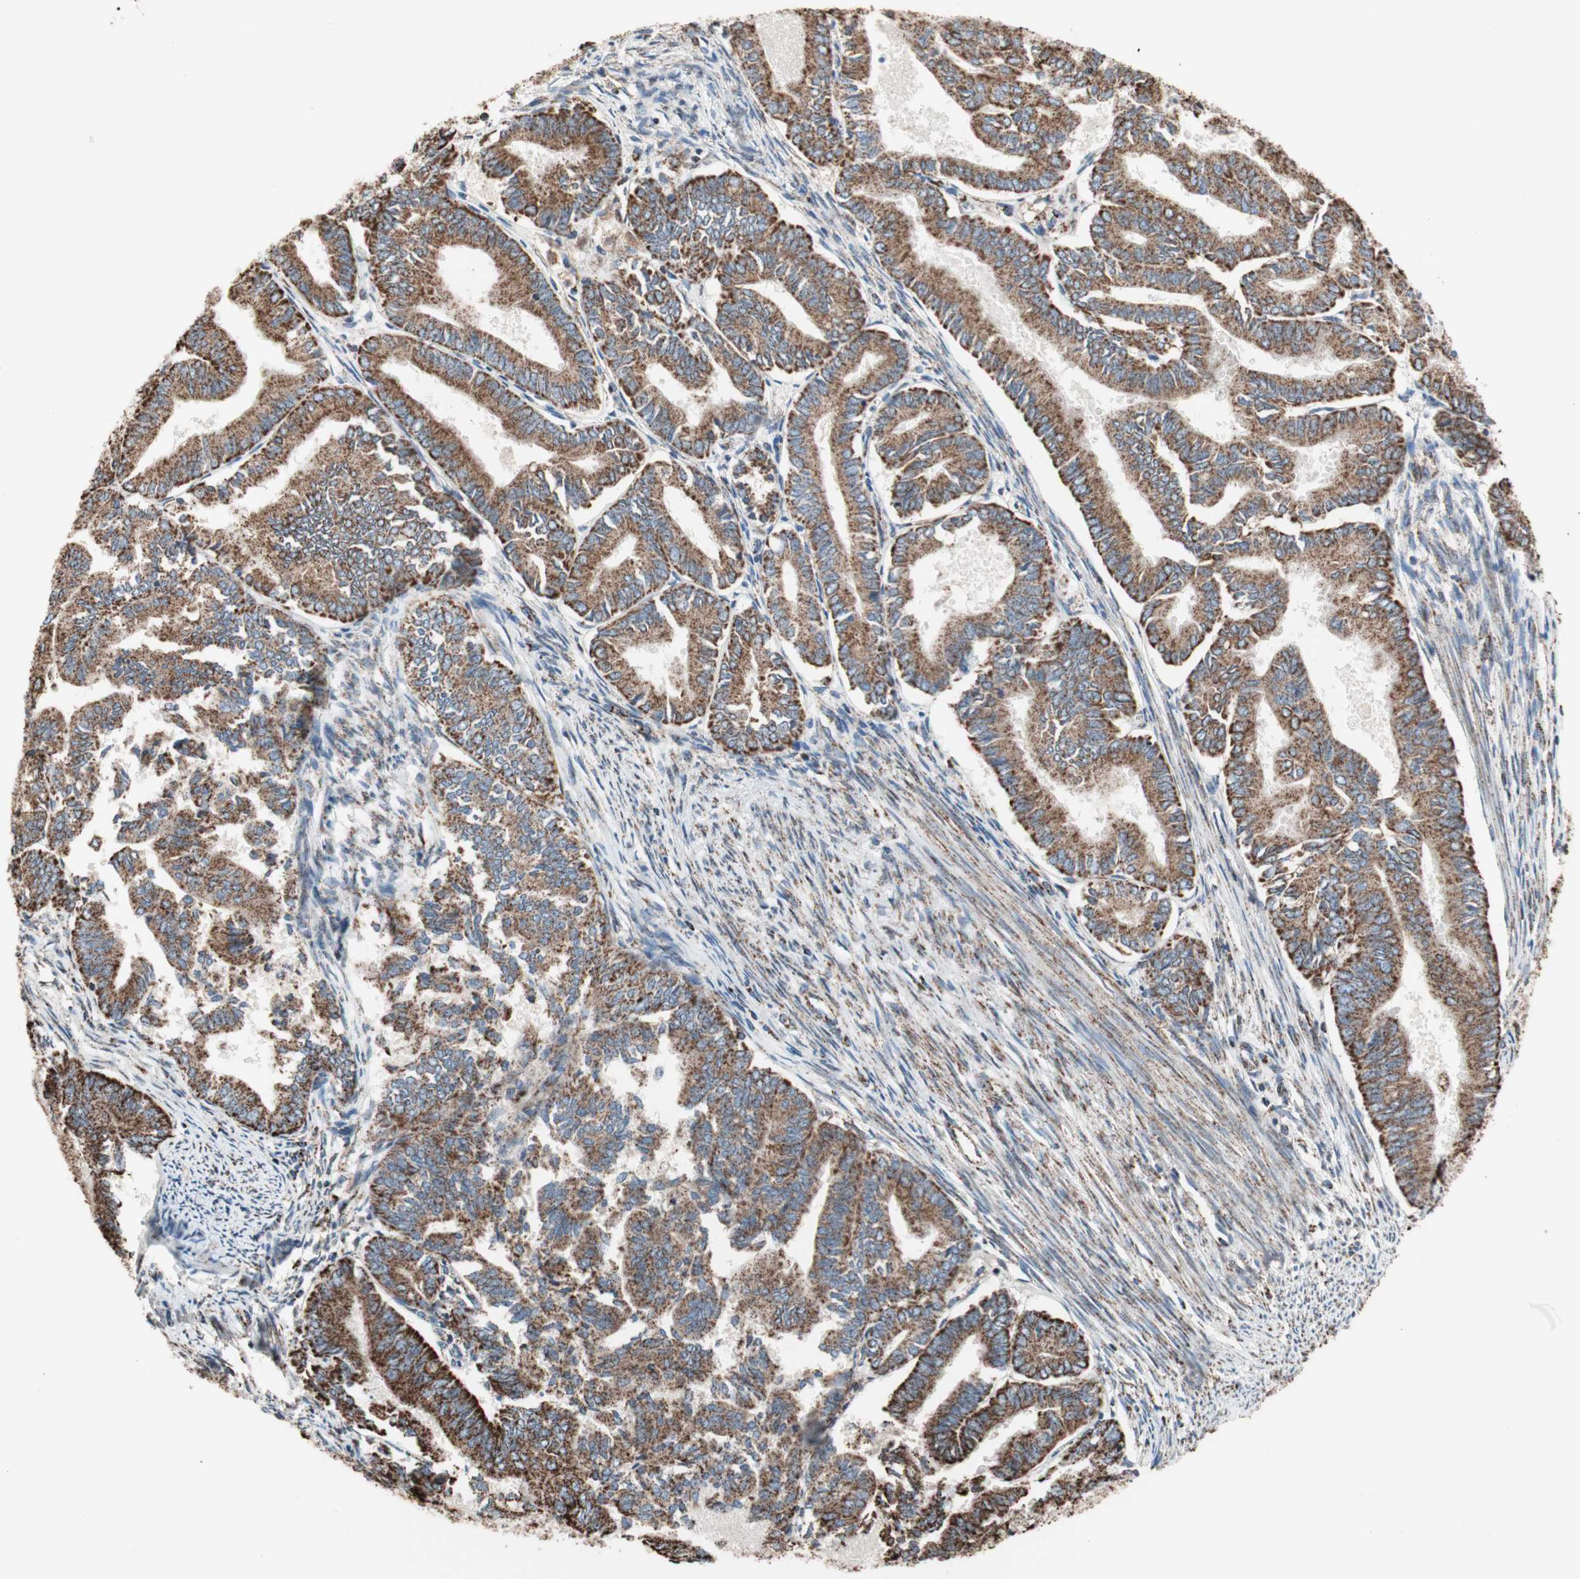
{"staining": {"intensity": "strong", "quantity": ">75%", "location": "cytoplasmic/membranous"}, "tissue": "endometrial cancer", "cell_type": "Tumor cells", "image_type": "cancer", "snomed": [{"axis": "morphology", "description": "Adenocarcinoma, NOS"}, {"axis": "topography", "description": "Endometrium"}], "caption": "Strong cytoplasmic/membranous protein expression is identified in about >75% of tumor cells in endometrial adenocarcinoma.", "gene": "PCSK4", "patient": {"sex": "female", "age": 86}}